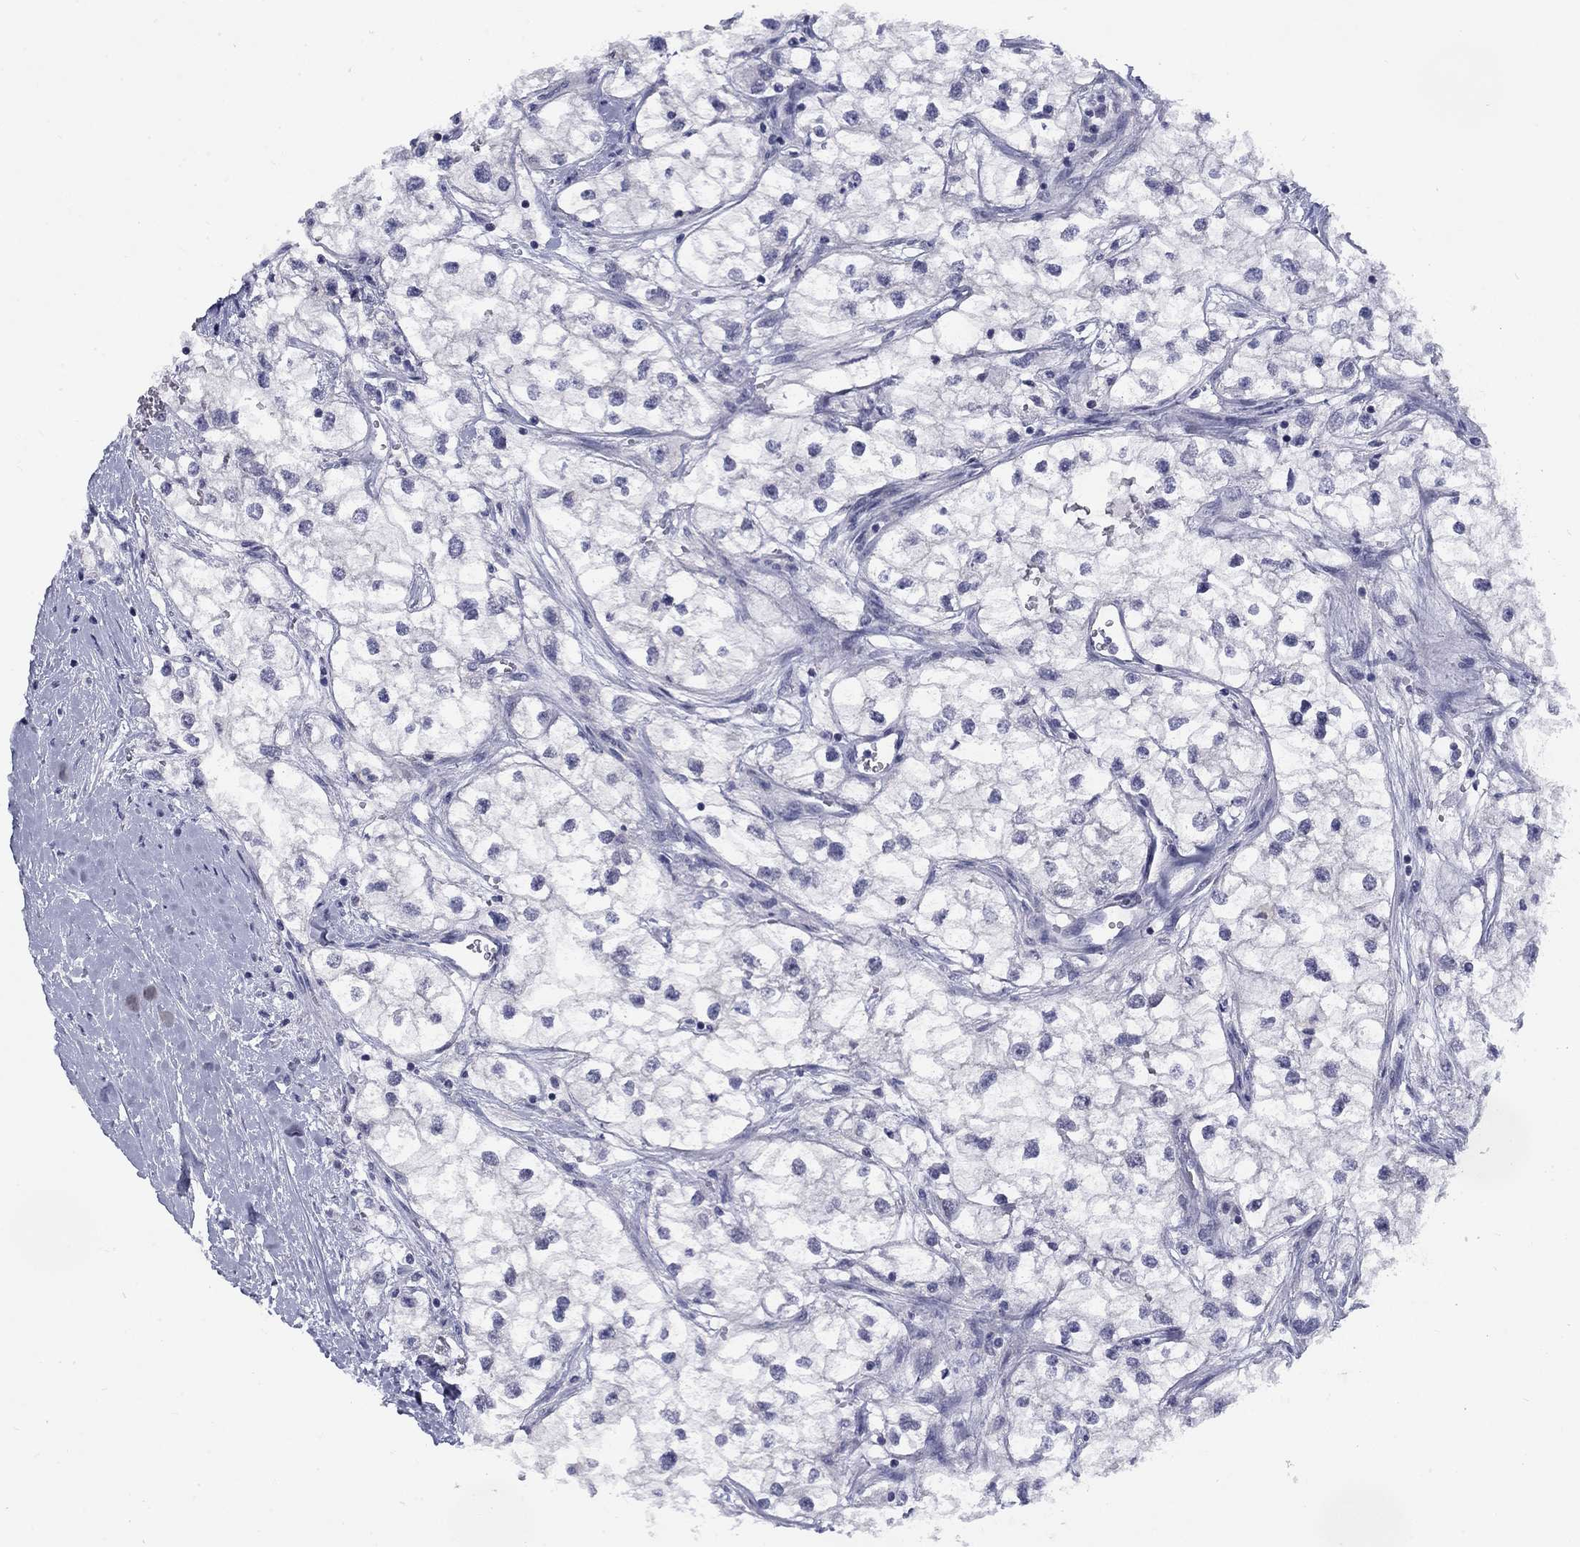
{"staining": {"intensity": "negative", "quantity": "none", "location": "none"}, "tissue": "renal cancer", "cell_type": "Tumor cells", "image_type": "cancer", "snomed": [{"axis": "morphology", "description": "Adenocarcinoma, NOS"}, {"axis": "topography", "description": "Kidney"}], "caption": "The image shows no significant positivity in tumor cells of renal adenocarcinoma.", "gene": "CACNA1A", "patient": {"sex": "male", "age": 59}}